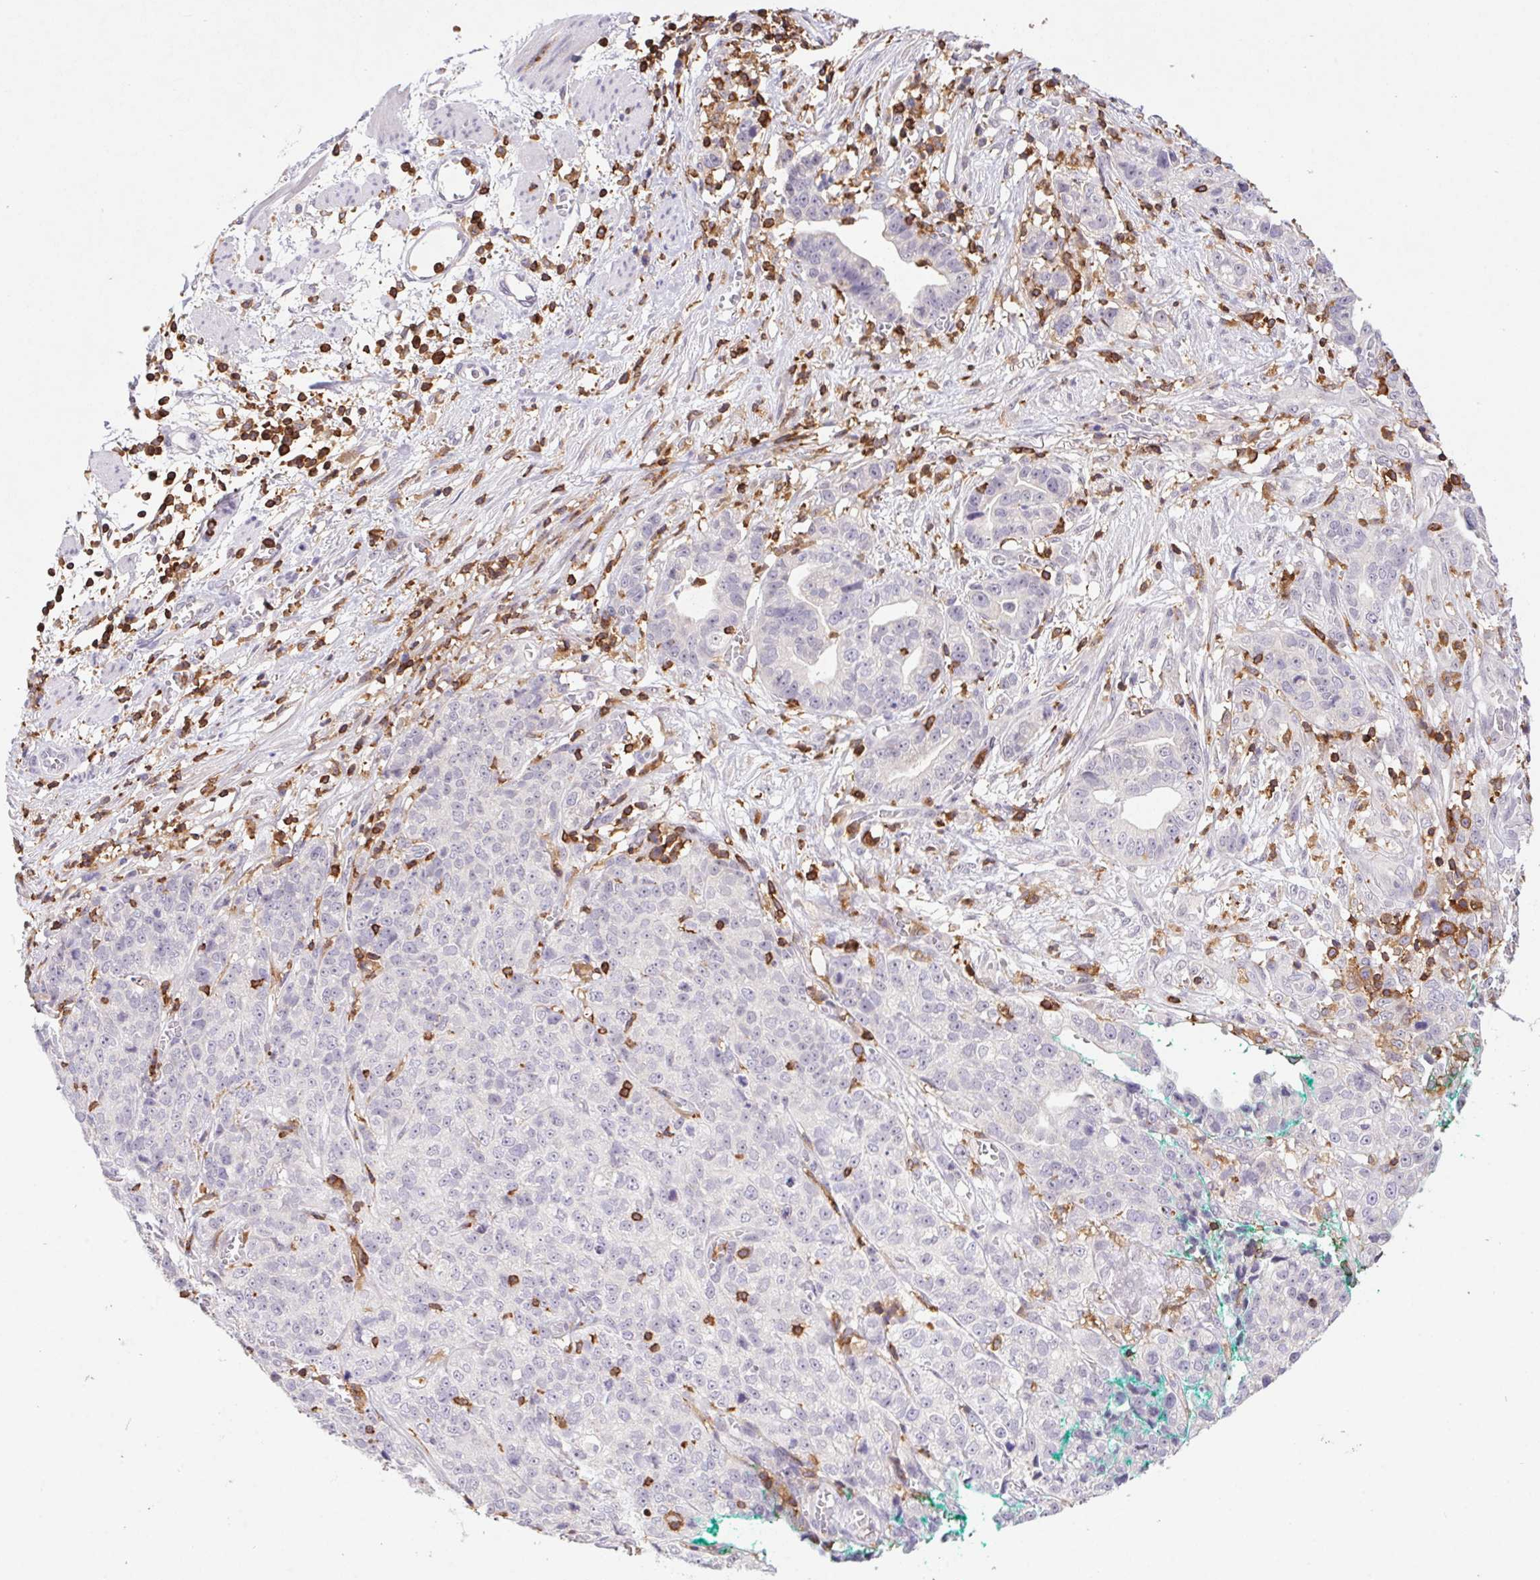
{"staining": {"intensity": "negative", "quantity": "none", "location": "none"}, "tissue": "stomach cancer", "cell_type": "Tumor cells", "image_type": "cancer", "snomed": [{"axis": "morphology", "description": "Adenocarcinoma, NOS"}, {"axis": "topography", "description": "Stomach, upper"}], "caption": "High magnification brightfield microscopy of stomach adenocarcinoma stained with DAB (brown) and counterstained with hematoxylin (blue): tumor cells show no significant expression. Nuclei are stained in blue.", "gene": "APBB1IP", "patient": {"sex": "female", "age": 67}}